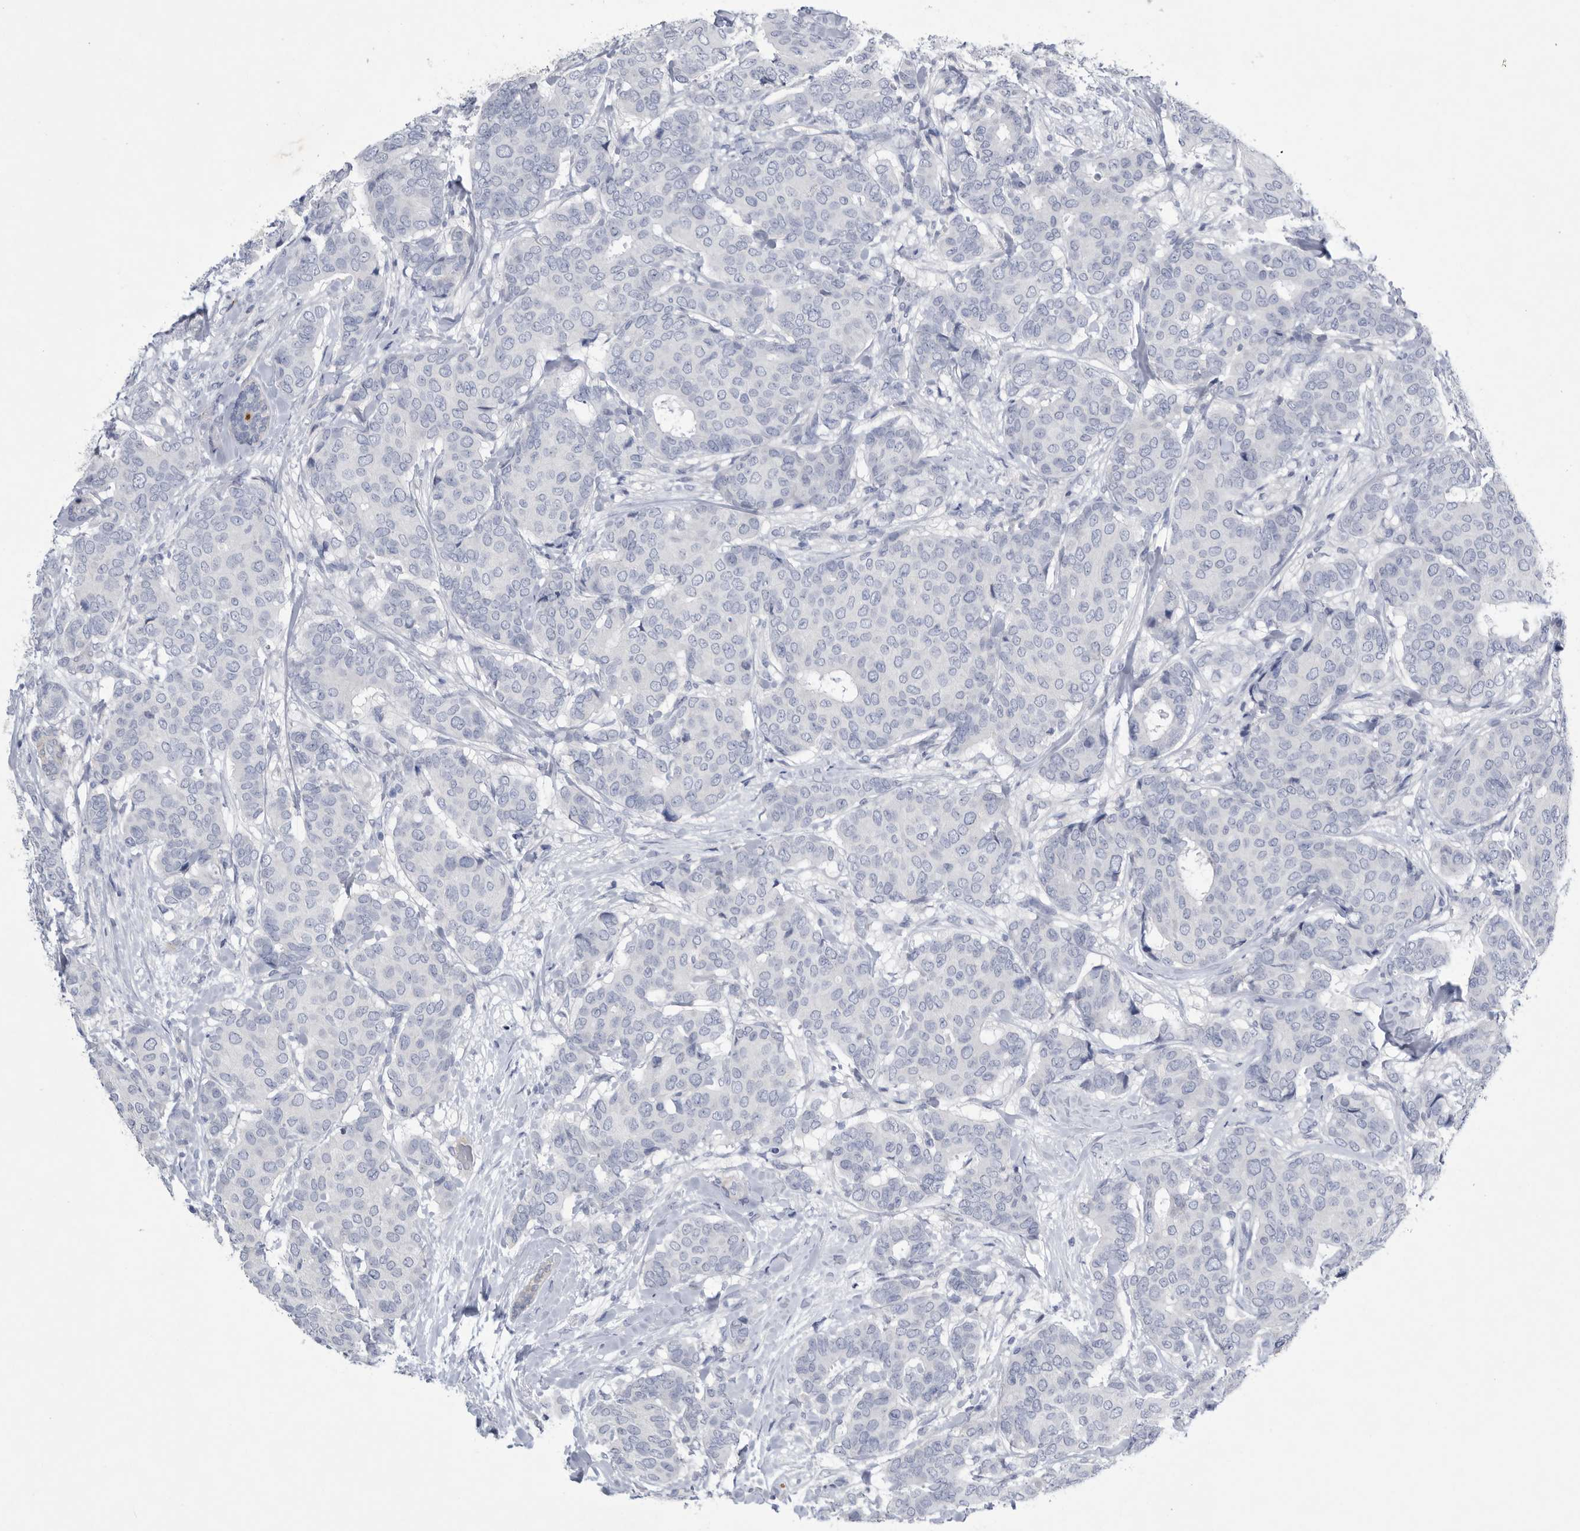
{"staining": {"intensity": "negative", "quantity": "none", "location": "none"}, "tissue": "breast cancer", "cell_type": "Tumor cells", "image_type": "cancer", "snomed": [{"axis": "morphology", "description": "Duct carcinoma"}, {"axis": "topography", "description": "Breast"}], "caption": "DAB (3,3'-diaminobenzidine) immunohistochemical staining of human breast cancer shows no significant staining in tumor cells.", "gene": "BTBD6", "patient": {"sex": "female", "age": 75}}